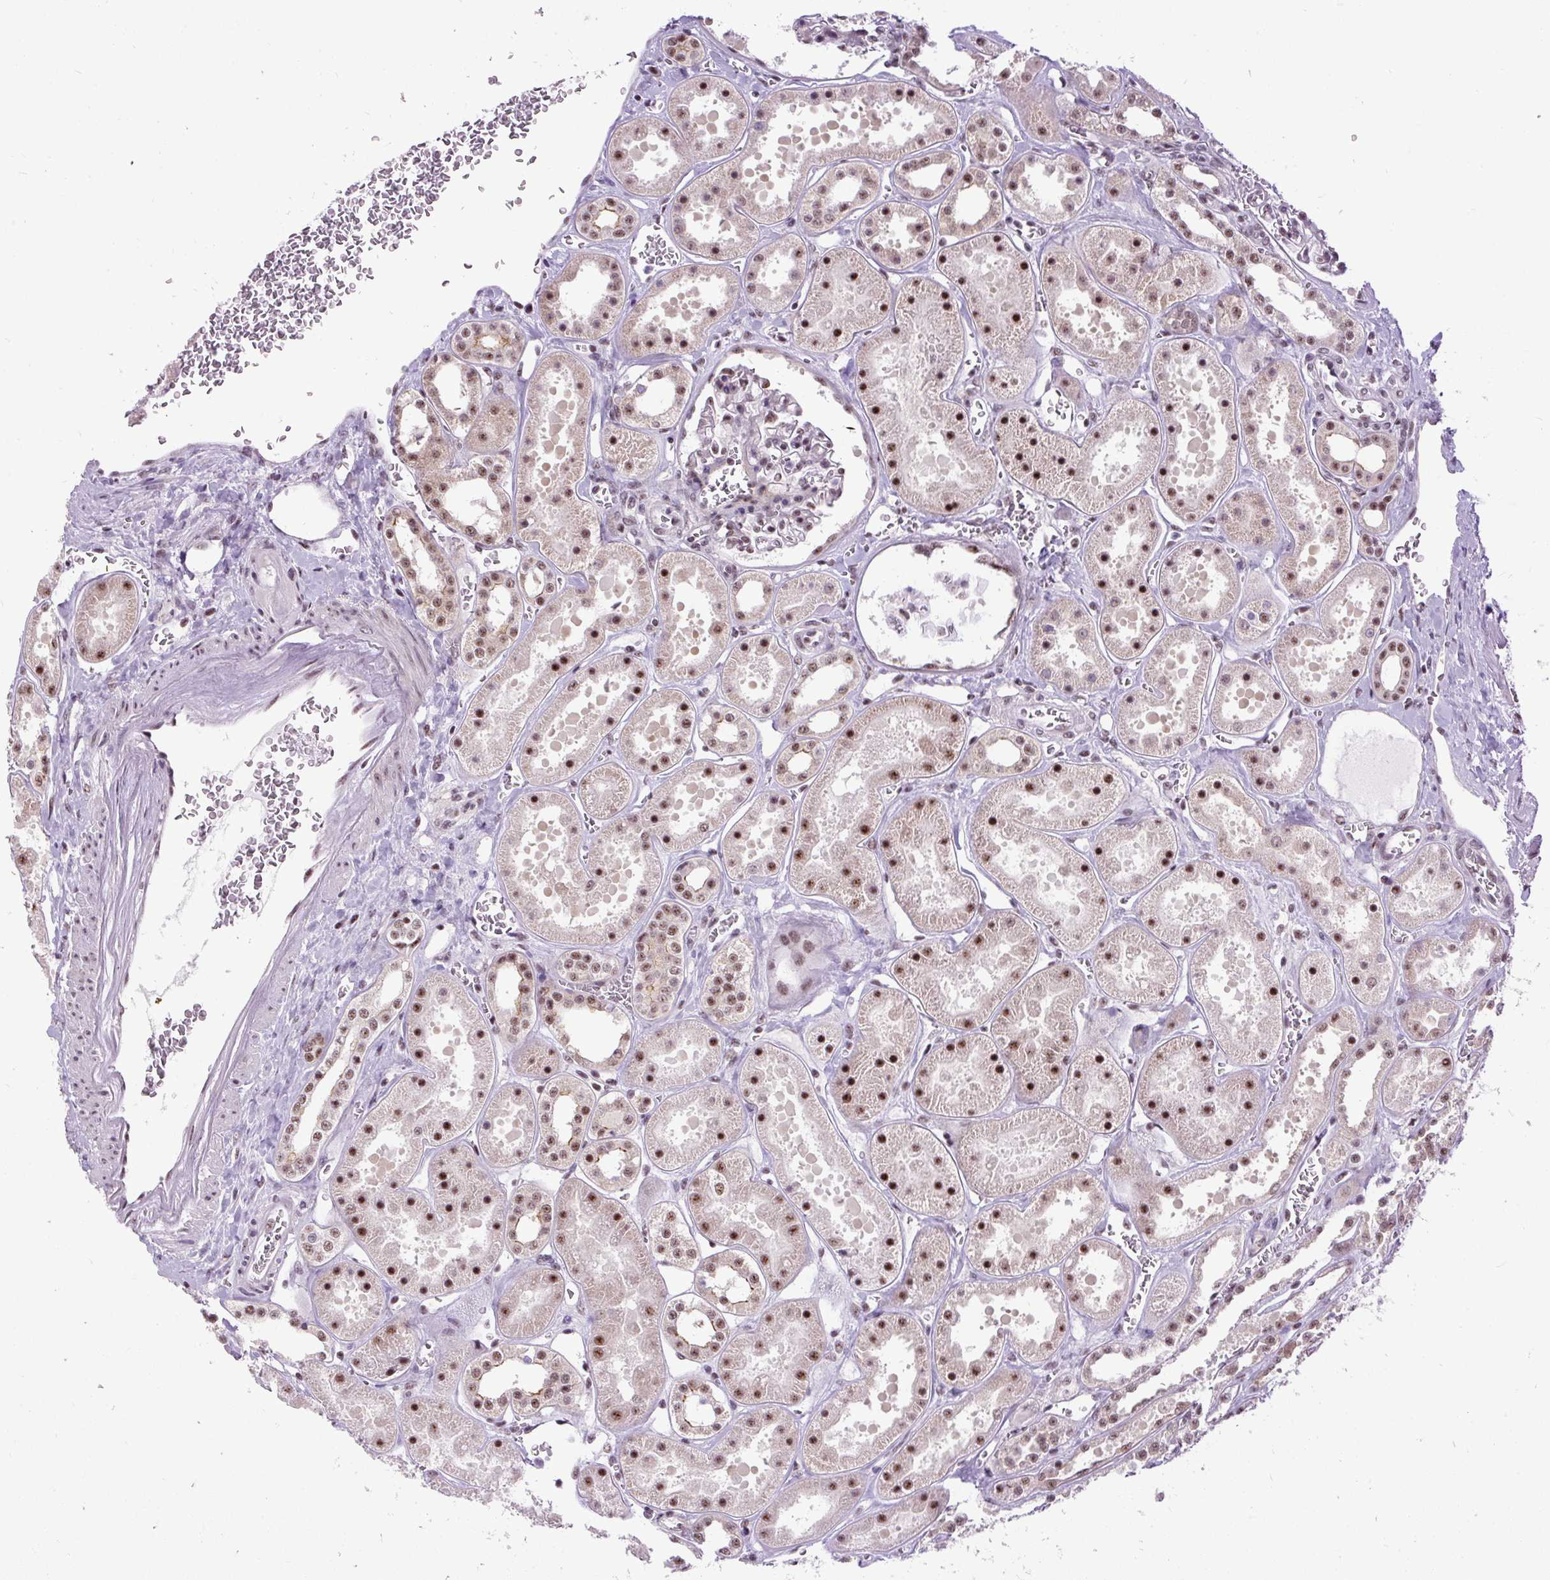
{"staining": {"intensity": "moderate", "quantity": "25%-75%", "location": "nuclear"}, "tissue": "kidney", "cell_type": "Cells in glomeruli", "image_type": "normal", "snomed": [{"axis": "morphology", "description": "Normal tissue, NOS"}, {"axis": "topography", "description": "Kidney"}], "caption": "Protein expression analysis of benign human kidney reveals moderate nuclear expression in about 25%-75% of cells in glomeruli.", "gene": "SMC5", "patient": {"sex": "female", "age": 41}}